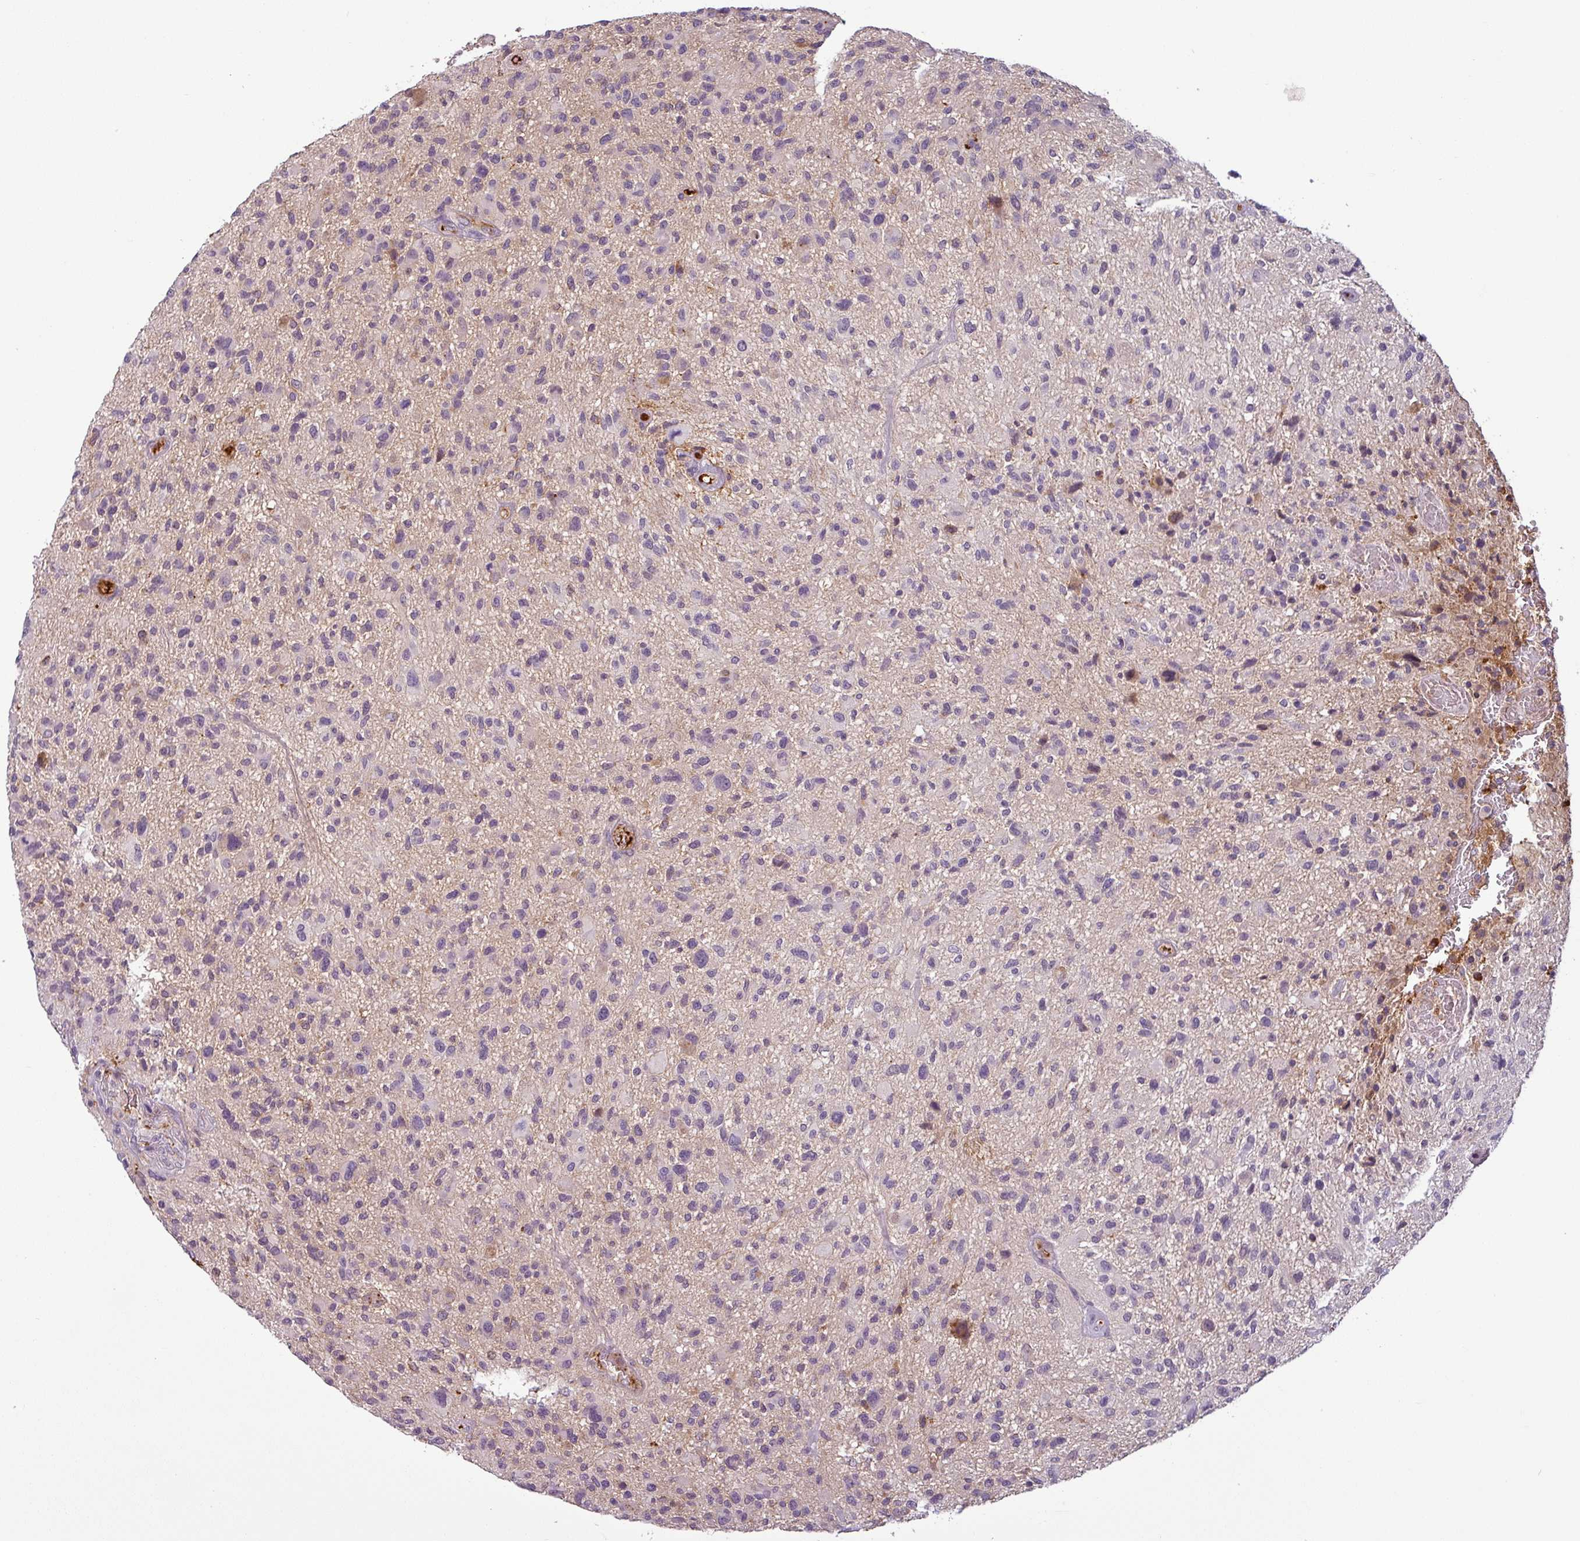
{"staining": {"intensity": "negative", "quantity": "none", "location": "none"}, "tissue": "glioma", "cell_type": "Tumor cells", "image_type": "cancer", "snomed": [{"axis": "morphology", "description": "Glioma, malignant, High grade"}, {"axis": "topography", "description": "Brain"}], "caption": "IHC of human glioma reveals no expression in tumor cells.", "gene": "APOC1", "patient": {"sex": "male", "age": 47}}